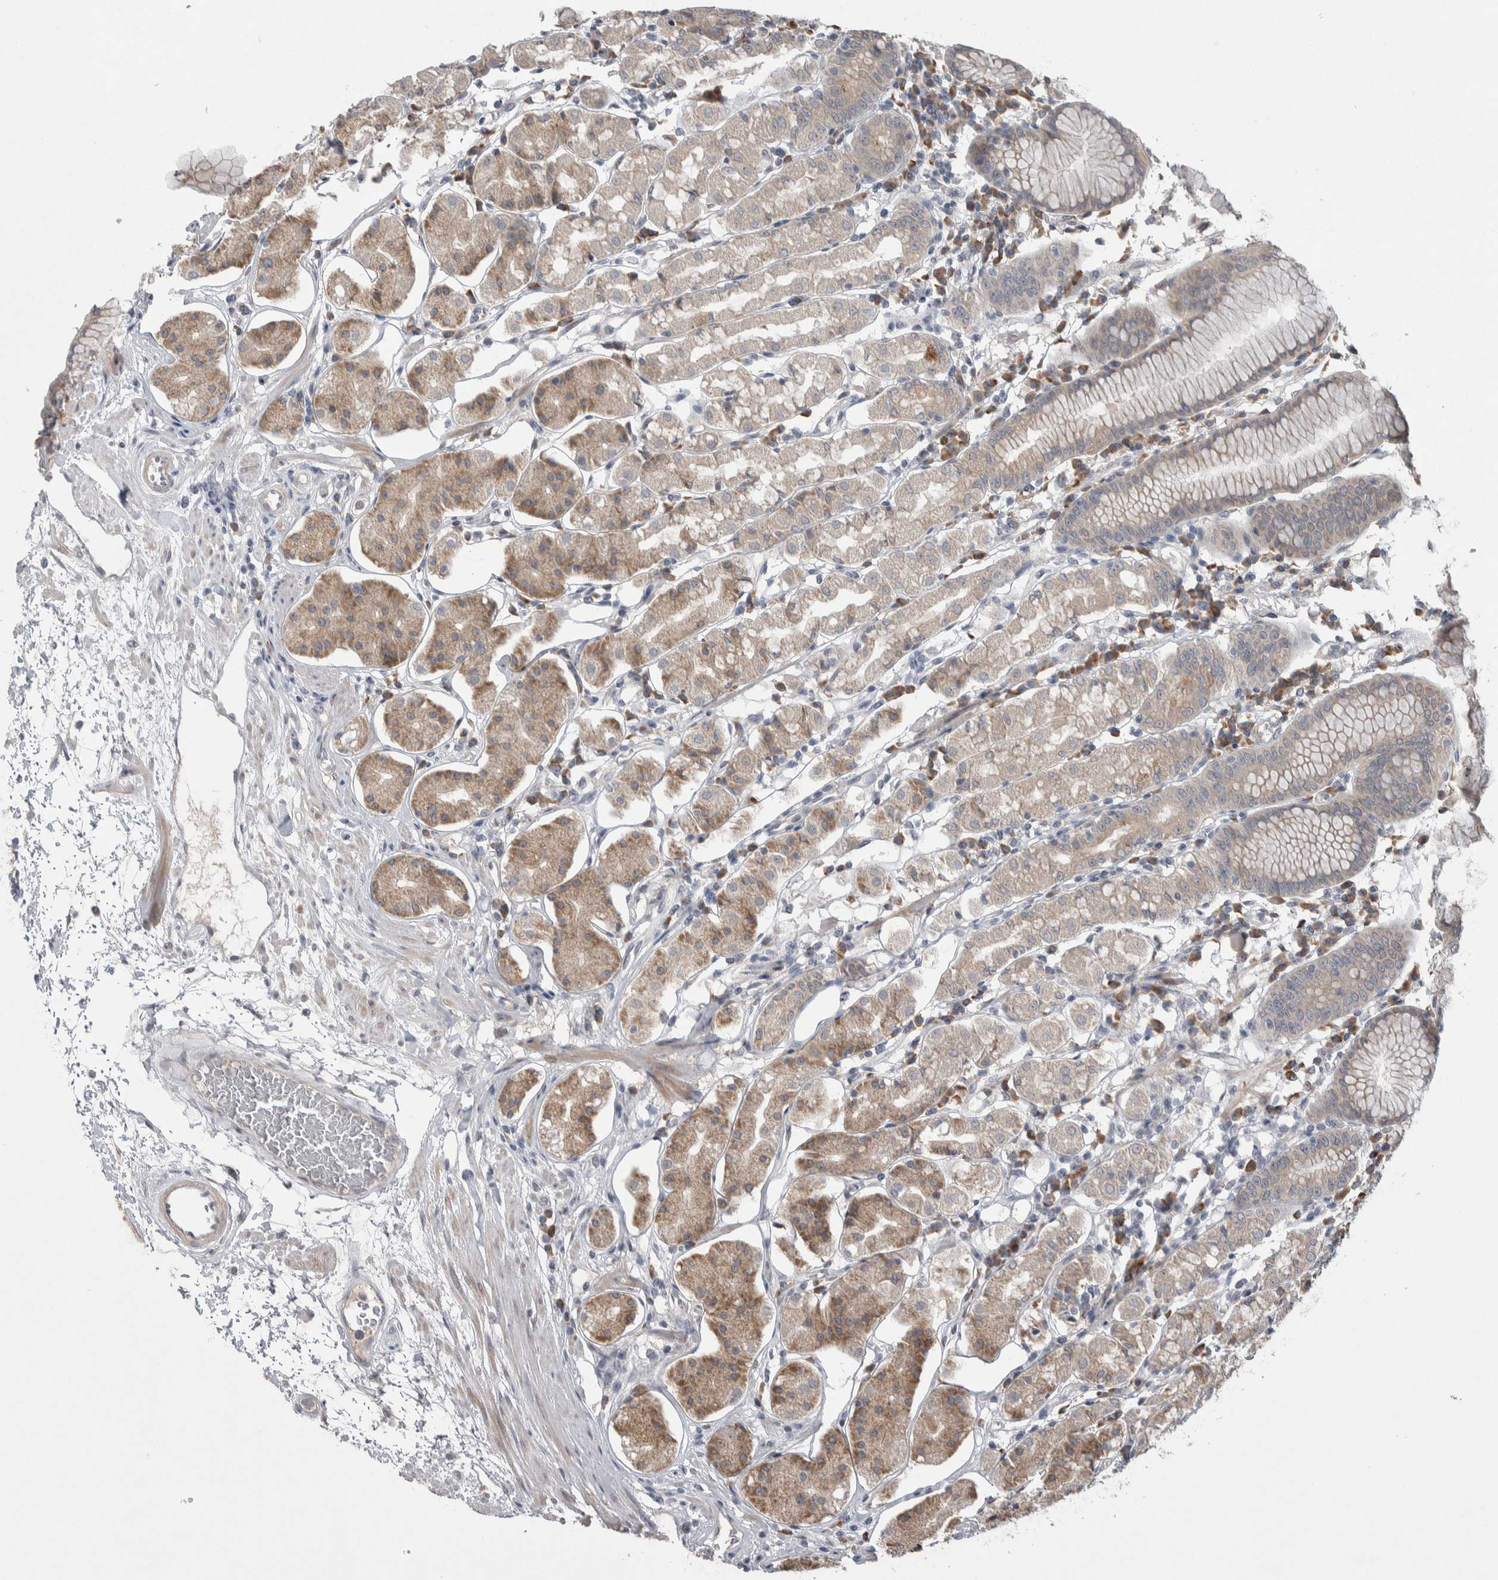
{"staining": {"intensity": "moderate", "quantity": "<25%", "location": "cytoplasmic/membranous"}, "tissue": "stomach", "cell_type": "Glandular cells", "image_type": "normal", "snomed": [{"axis": "morphology", "description": "Normal tissue, NOS"}, {"axis": "topography", "description": "Stomach"}, {"axis": "topography", "description": "Stomach, lower"}], "caption": "High-magnification brightfield microscopy of unremarkable stomach stained with DAB (brown) and counterstained with hematoxylin (blue). glandular cells exhibit moderate cytoplasmic/membranous expression is present in about<25% of cells.", "gene": "CUL2", "patient": {"sex": "female", "age": 56}}